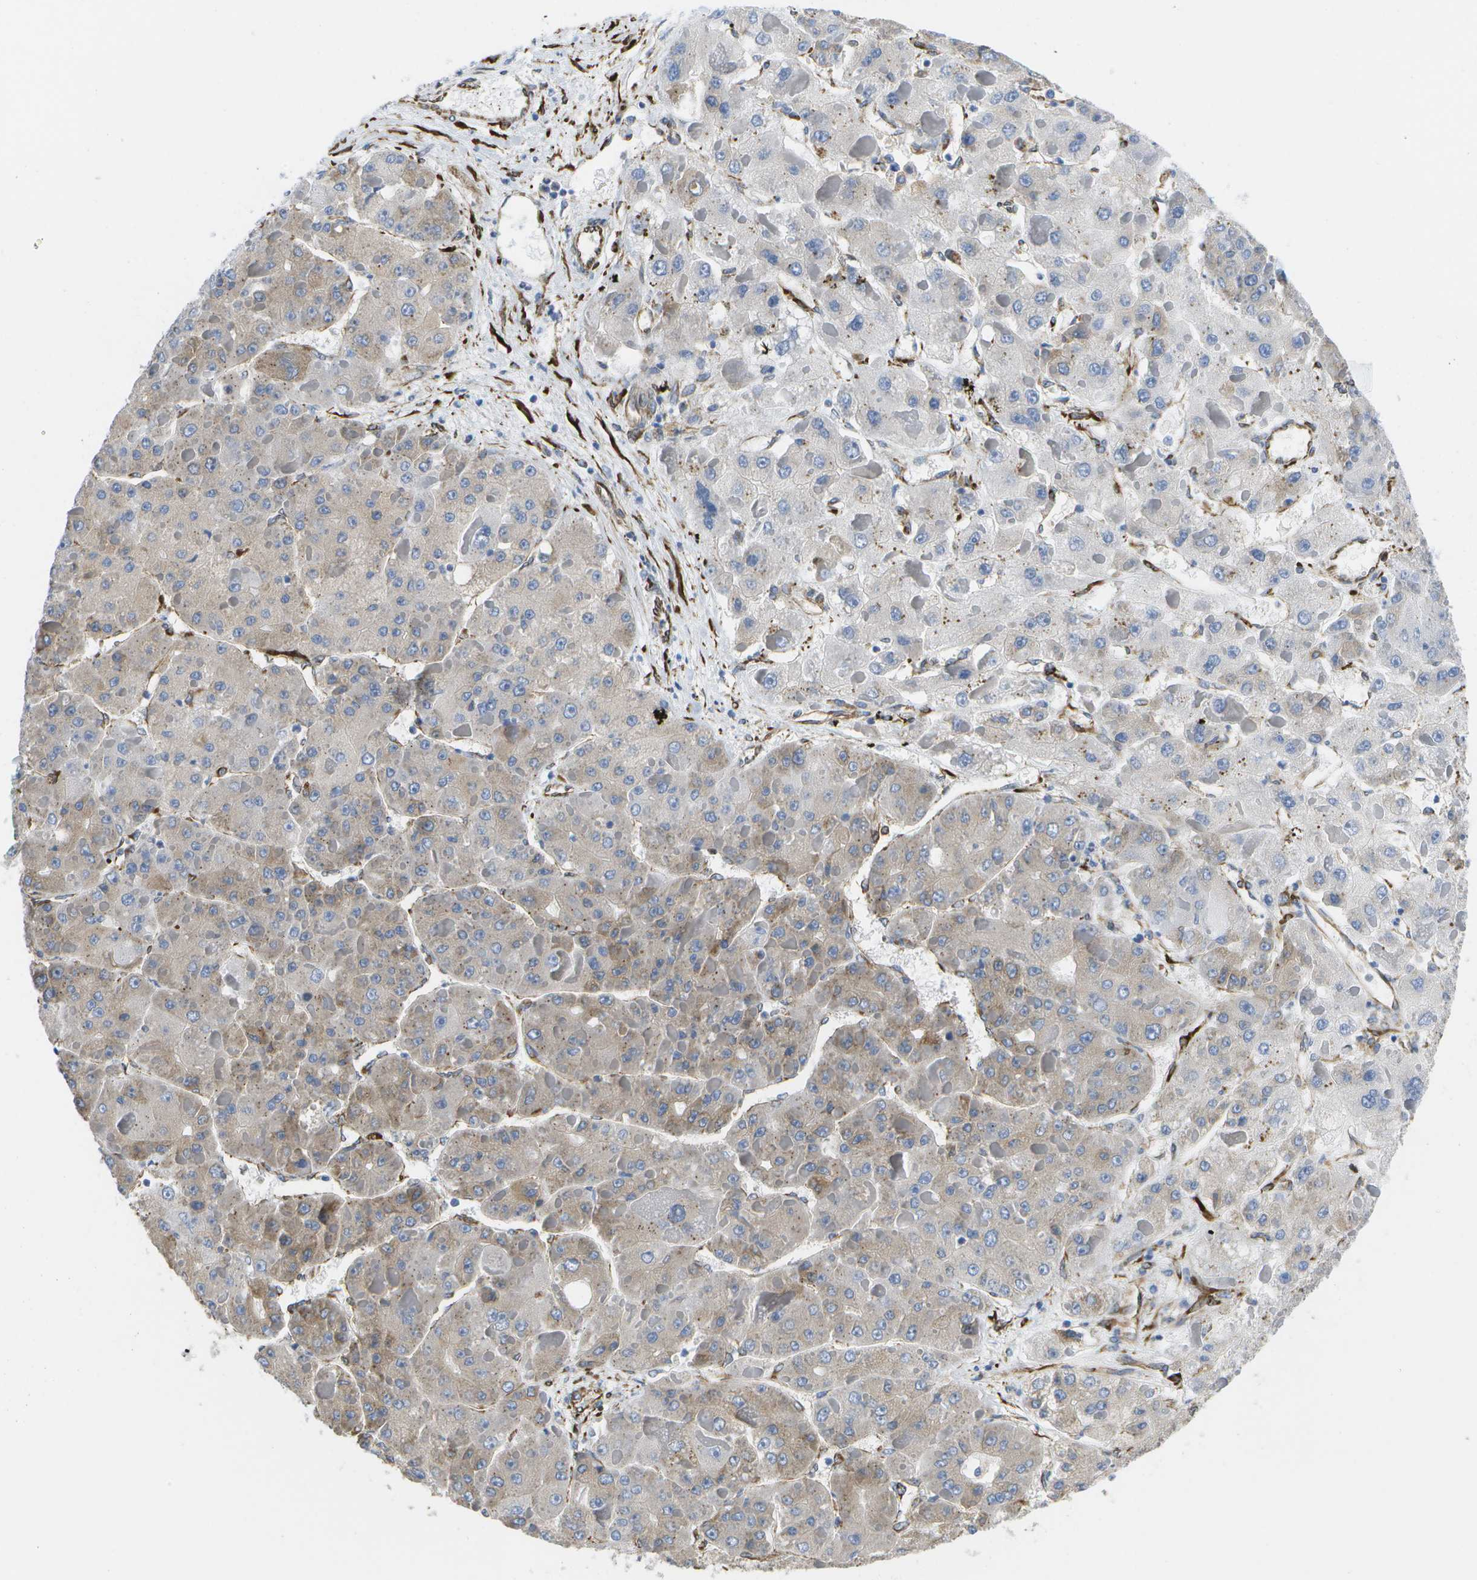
{"staining": {"intensity": "weak", "quantity": "25%-75%", "location": "cytoplasmic/membranous"}, "tissue": "liver cancer", "cell_type": "Tumor cells", "image_type": "cancer", "snomed": [{"axis": "morphology", "description": "Carcinoma, Hepatocellular, NOS"}, {"axis": "topography", "description": "Liver"}], "caption": "Hepatocellular carcinoma (liver) stained for a protein (brown) demonstrates weak cytoplasmic/membranous positive staining in approximately 25%-75% of tumor cells.", "gene": "ZDHHC17", "patient": {"sex": "female", "age": 73}}